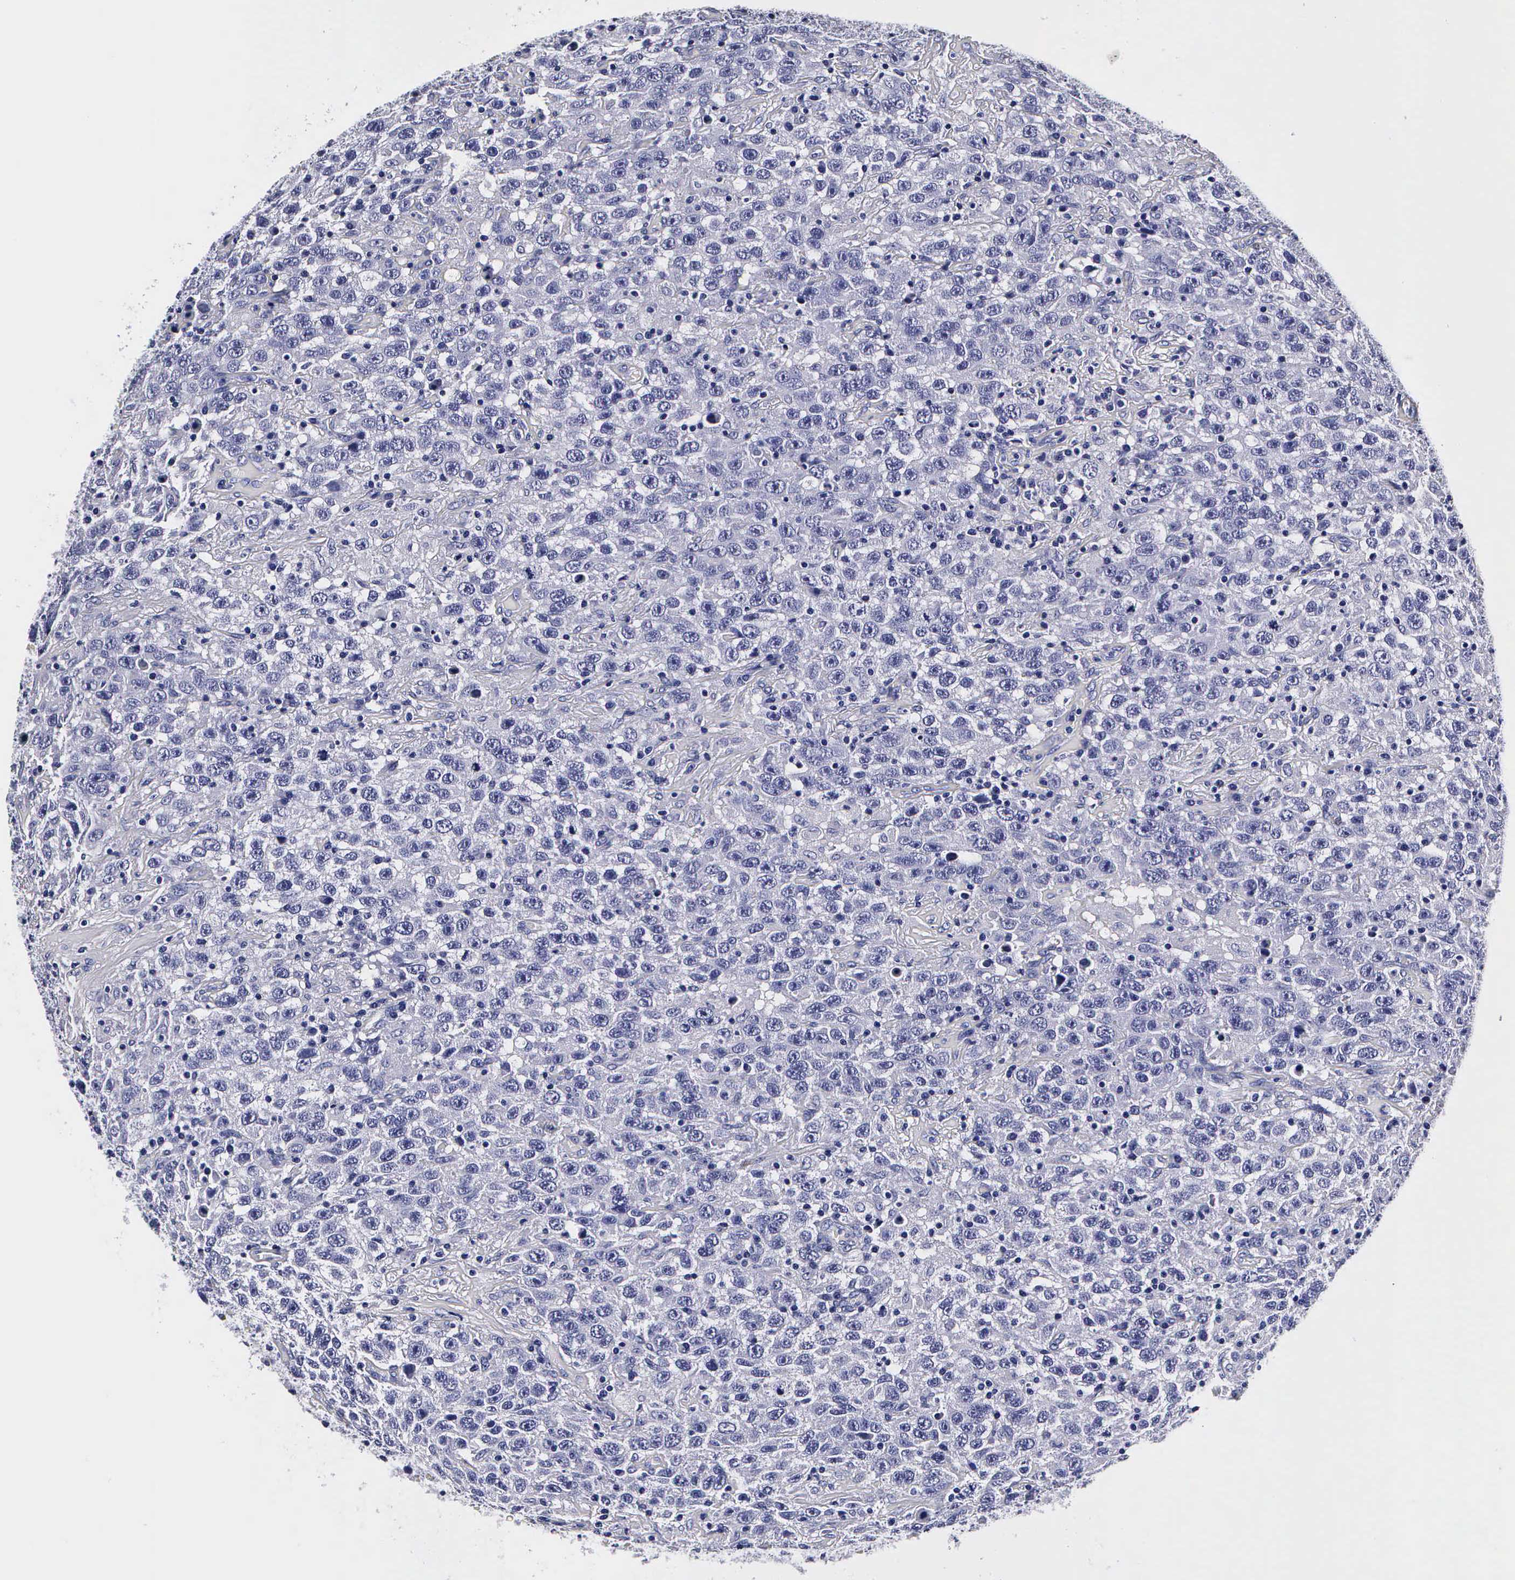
{"staining": {"intensity": "negative", "quantity": "none", "location": "none"}, "tissue": "testis cancer", "cell_type": "Tumor cells", "image_type": "cancer", "snomed": [{"axis": "morphology", "description": "Seminoma, NOS"}, {"axis": "topography", "description": "Testis"}], "caption": "The photomicrograph reveals no significant staining in tumor cells of testis cancer (seminoma).", "gene": "IAPP", "patient": {"sex": "male", "age": 41}}